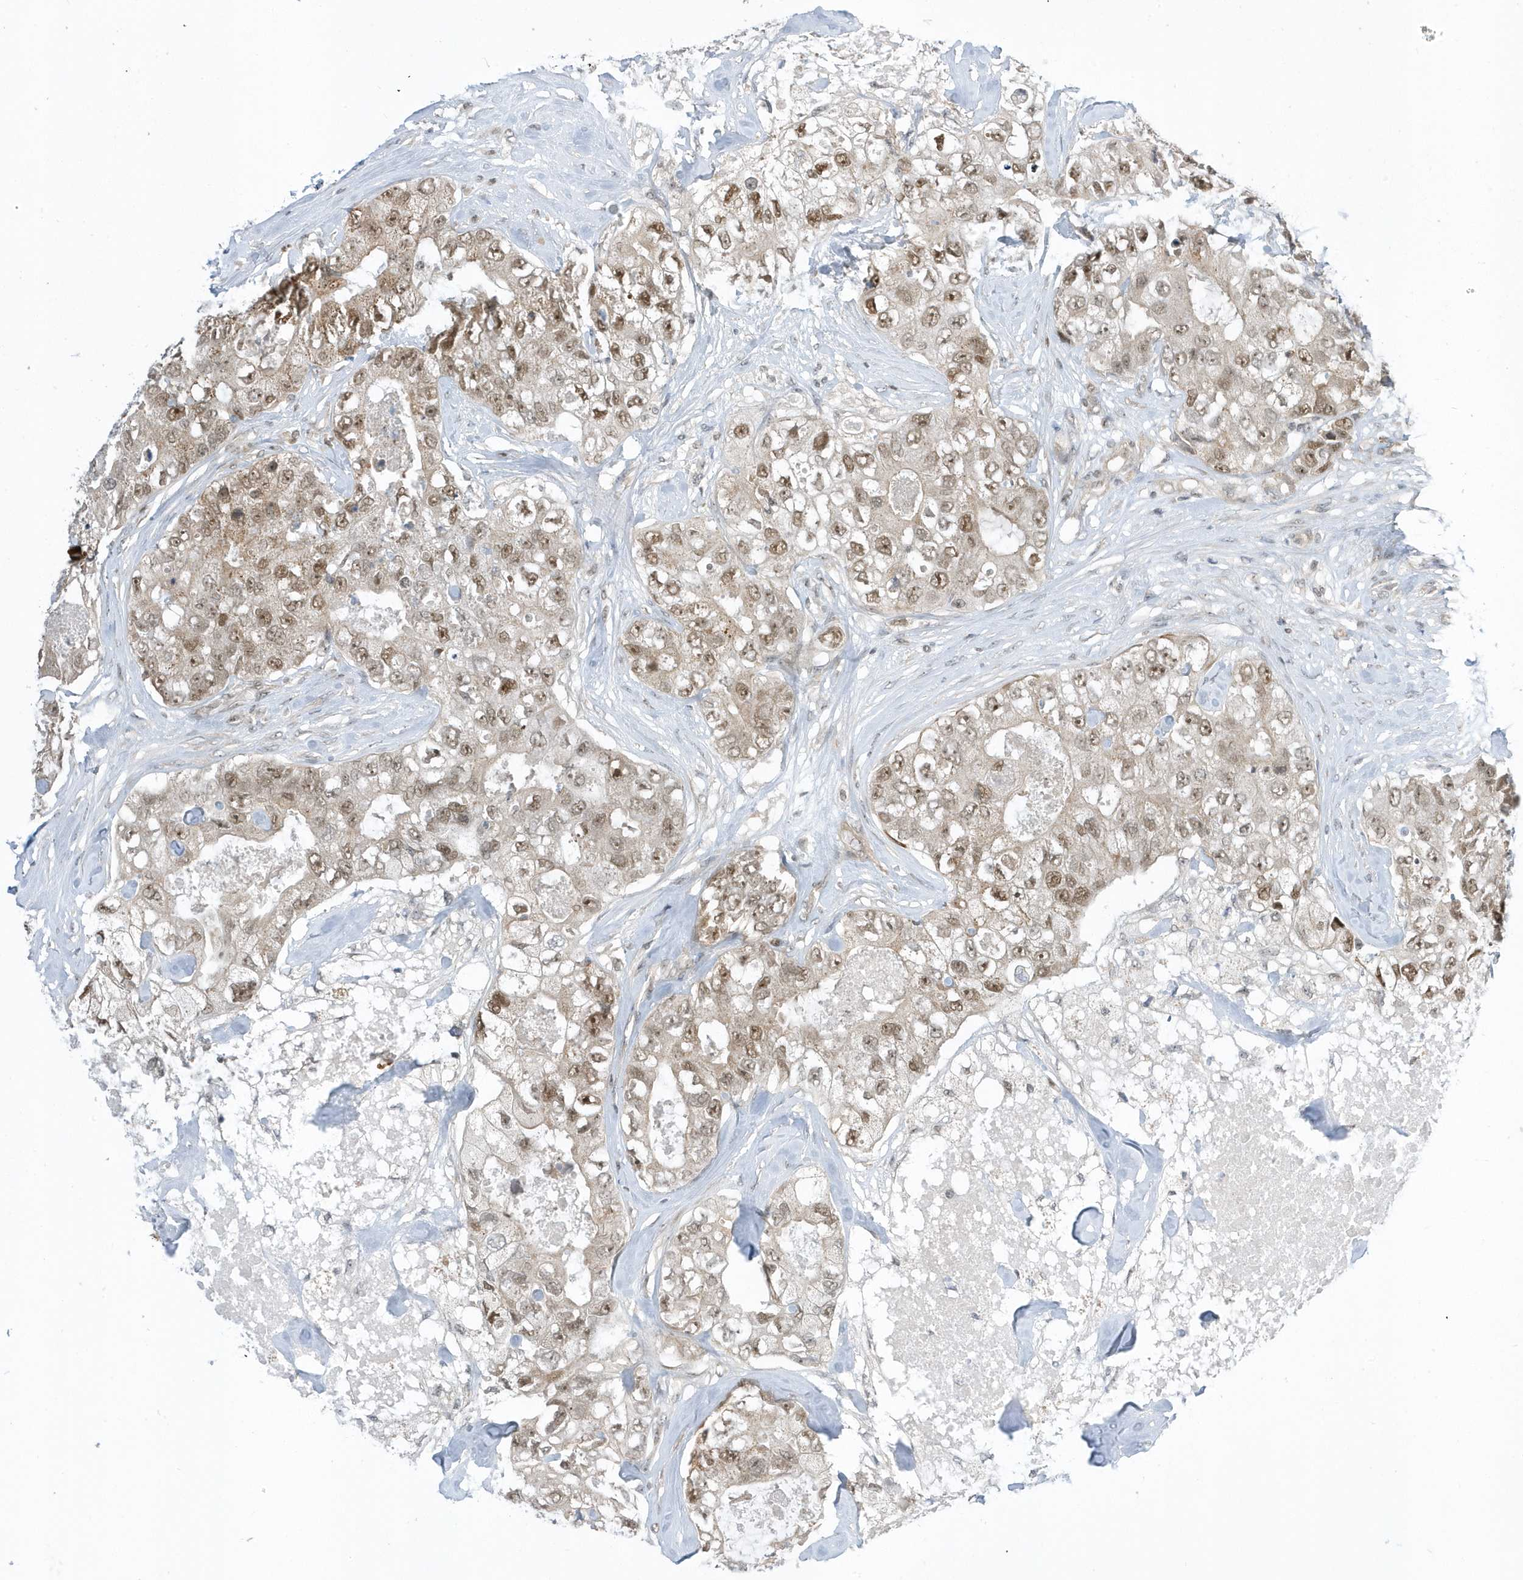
{"staining": {"intensity": "moderate", "quantity": ">75%", "location": "nuclear"}, "tissue": "breast cancer", "cell_type": "Tumor cells", "image_type": "cancer", "snomed": [{"axis": "morphology", "description": "Duct carcinoma"}, {"axis": "topography", "description": "Breast"}], "caption": "Breast cancer was stained to show a protein in brown. There is medium levels of moderate nuclear staining in approximately >75% of tumor cells.", "gene": "ZNF740", "patient": {"sex": "female", "age": 62}}